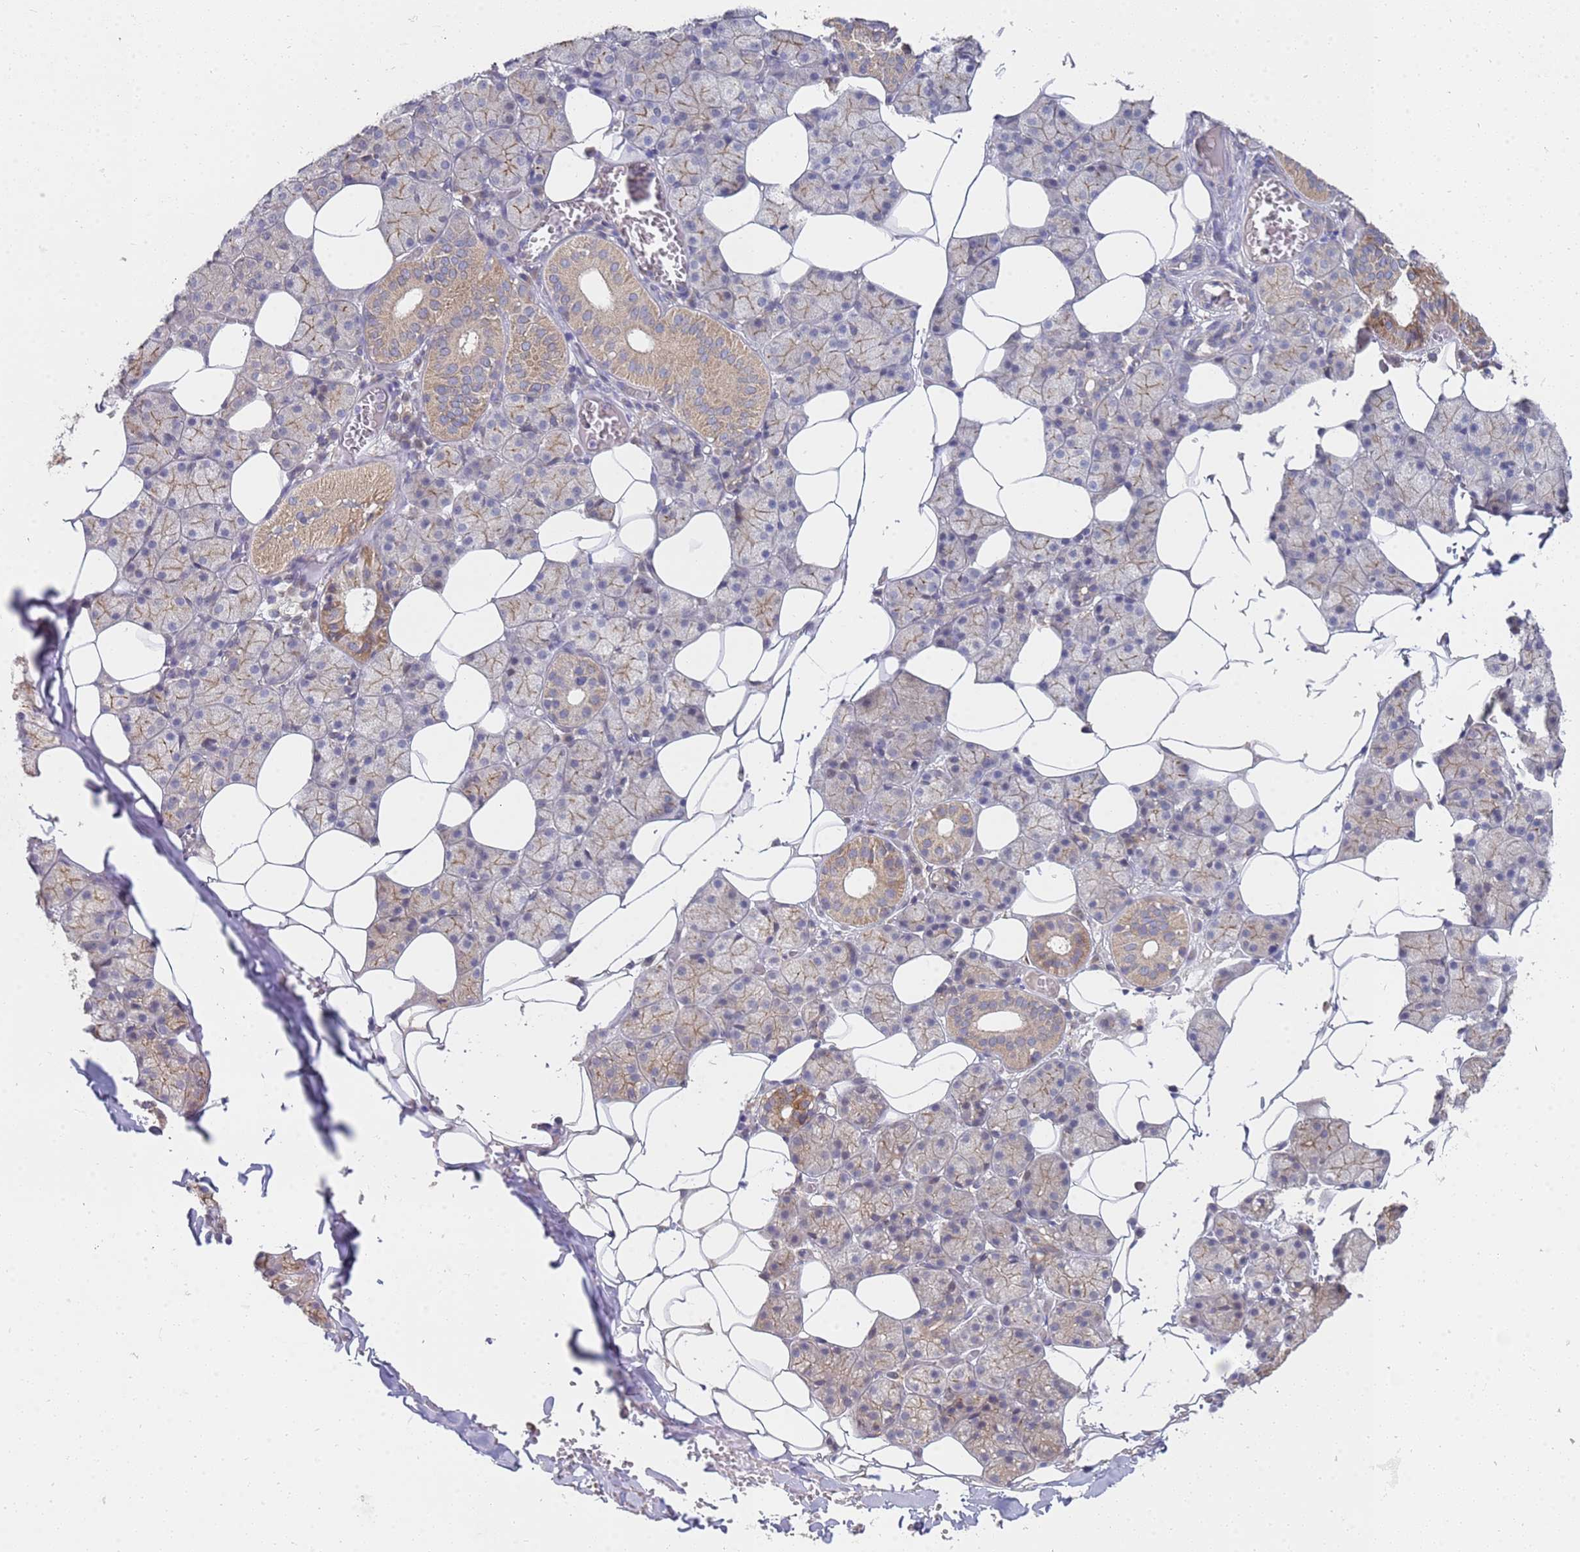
{"staining": {"intensity": "moderate", "quantity": "25%-75%", "location": "cytoplasmic/membranous"}, "tissue": "salivary gland", "cell_type": "Glandular cells", "image_type": "normal", "snomed": [{"axis": "morphology", "description": "Normal tissue, NOS"}, {"axis": "topography", "description": "Salivary gland"}], "caption": "Moderate cytoplasmic/membranous expression for a protein is present in approximately 25%-75% of glandular cells of benign salivary gland using IHC.", "gene": "VRK2", "patient": {"sex": "female", "age": 33}}